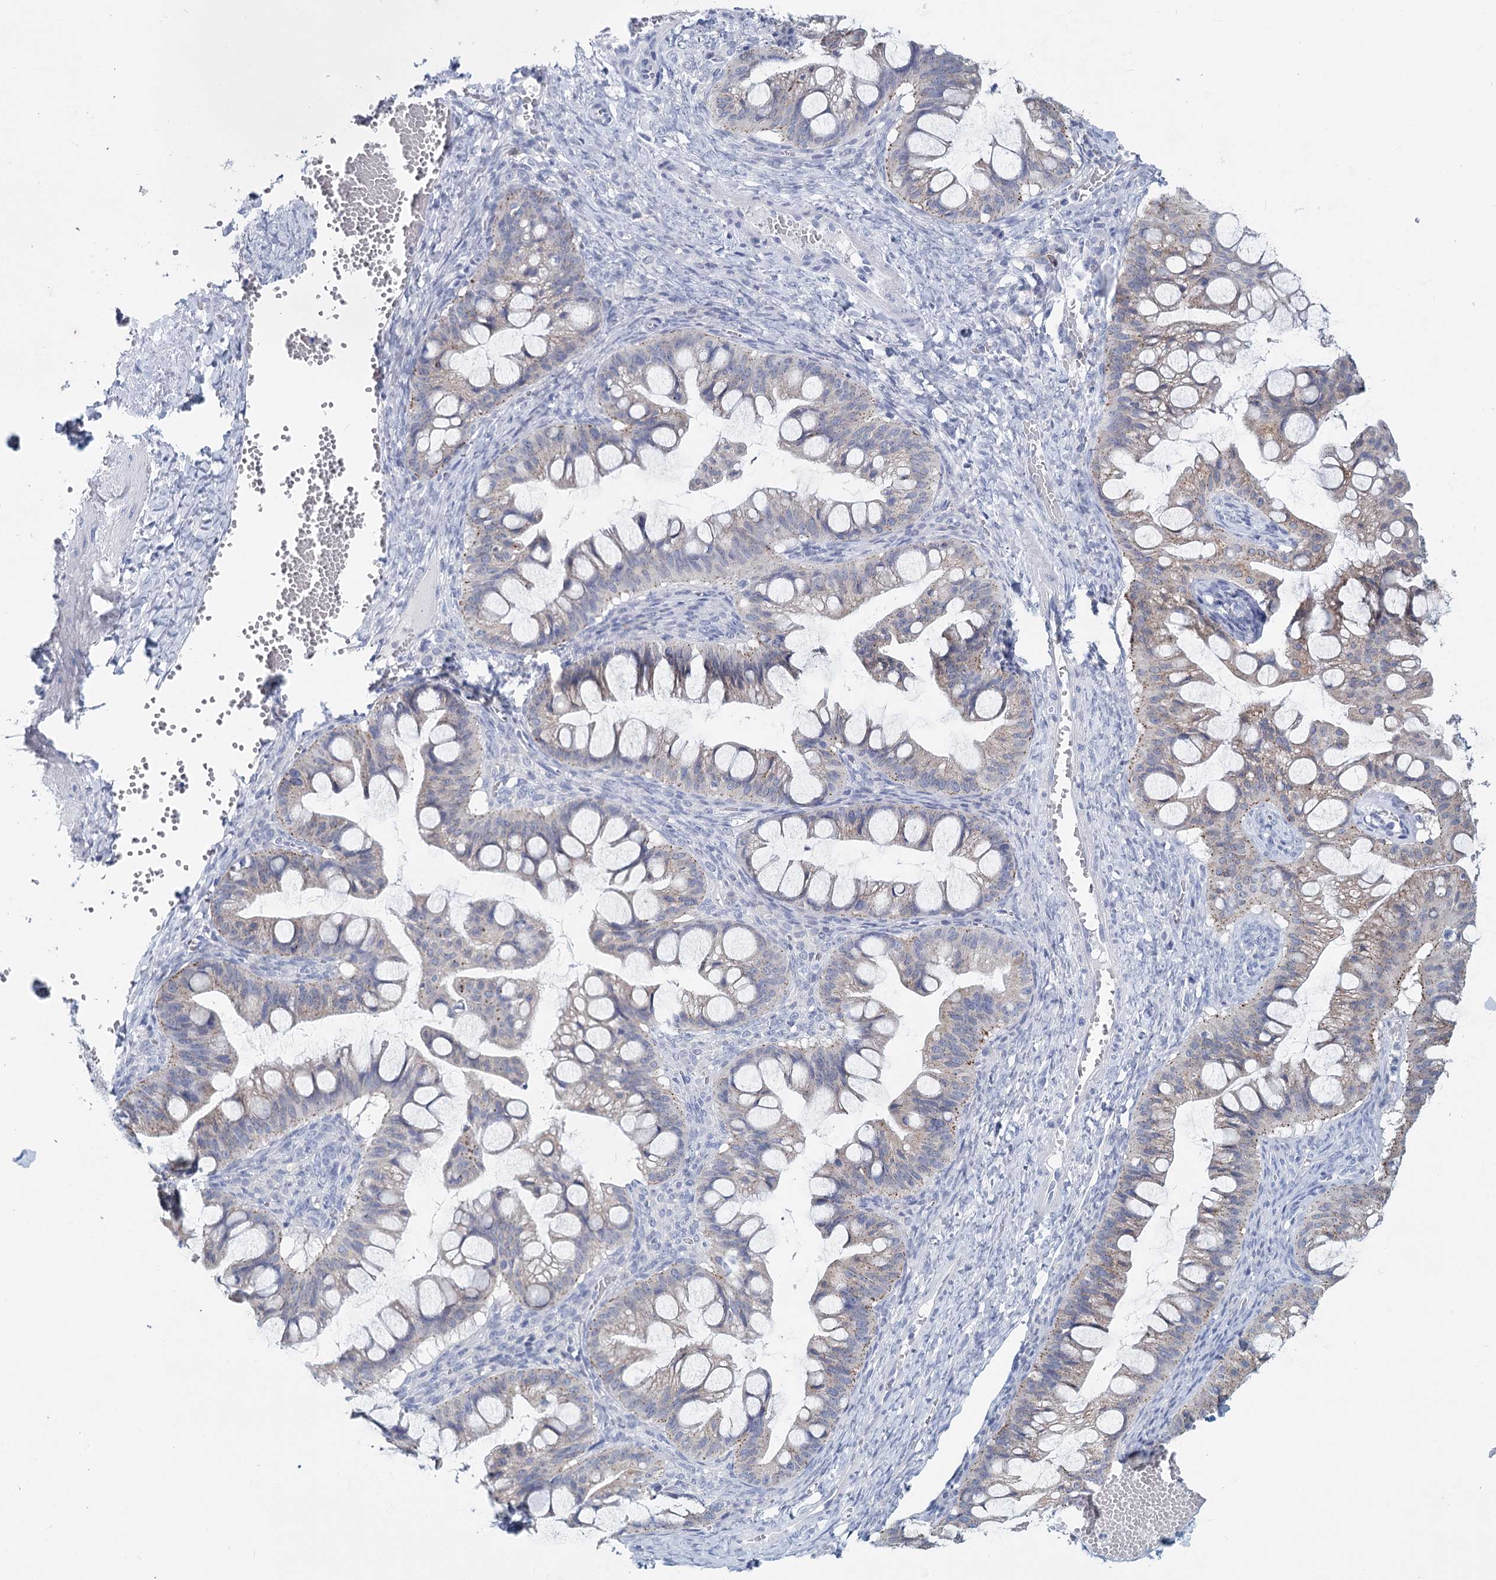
{"staining": {"intensity": "weak", "quantity": "<25%", "location": "cytoplasmic/membranous"}, "tissue": "ovarian cancer", "cell_type": "Tumor cells", "image_type": "cancer", "snomed": [{"axis": "morphology", "description": "Cystadenocarcinoma, mucinous, NOS"}, {"axis": "topography", "description": "Ovary"}], "caption": "Photomicrograph shows no significant protein staining in tumor cells of ovarian mucinous cystadenocarcinoma. (DAB (3,3'-diaminobenzidine) IHC, high magnification).", "gene": "METTL7B", "patient": {"sex": "female", "age": 73}}